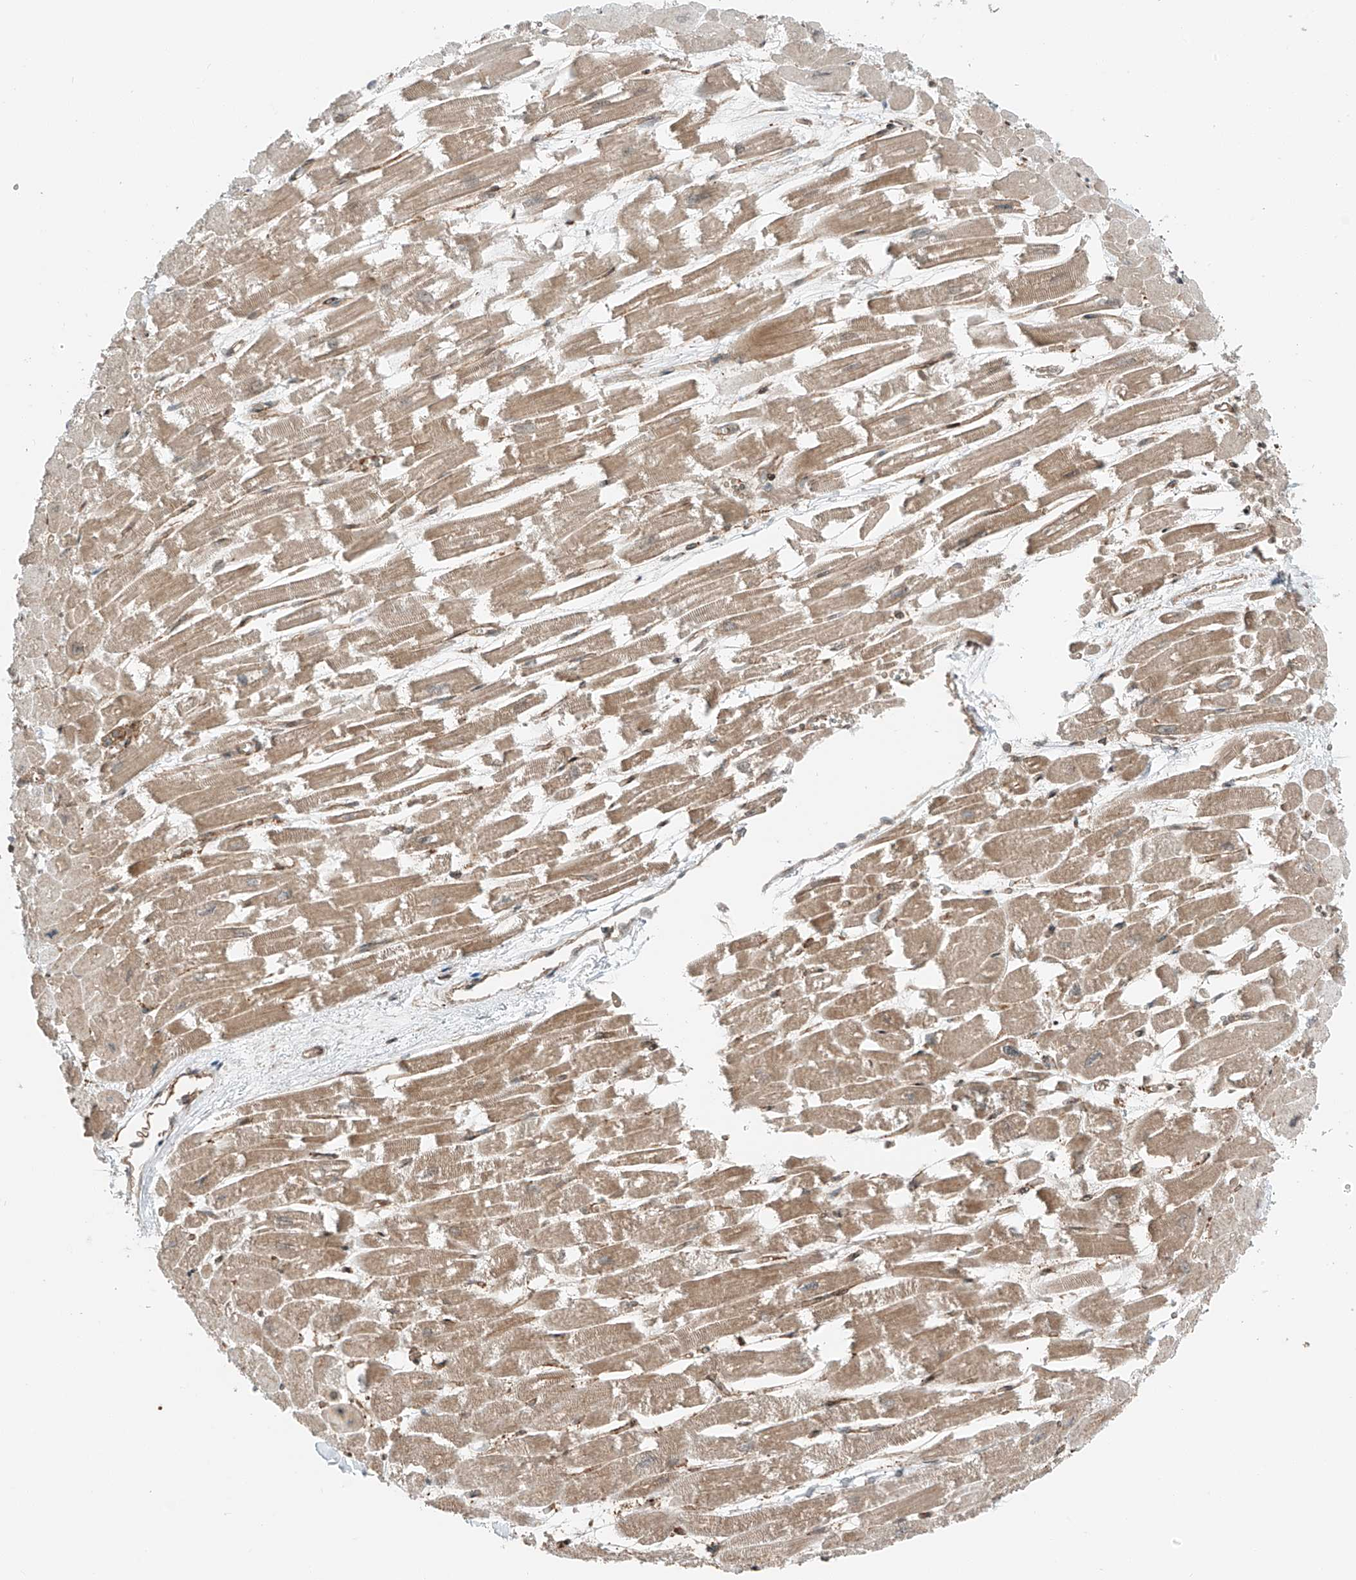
{"staining": {"intensity": "moderate", "quantity": "25%-75%", "location": "cytoplasmic/membranous"}, "tissue": "heart muscle", "cell_type": "Cardiomyocytes", "image_type": "normal", "snomed": [{"axis": "morphology", "description": "Normal tissue, NOS"}, {"axis": "topography", "description": "Heart"}], "caption": "Immunohistochemical staining of unremarkable heart muscle reveals 25%-75% levels of moderate cytoplasmic/membranous protein expression in about 25%-75% of cardiomyocytes.", "gene": "USP48", "patient": {"sex": "male", "age": 54}}